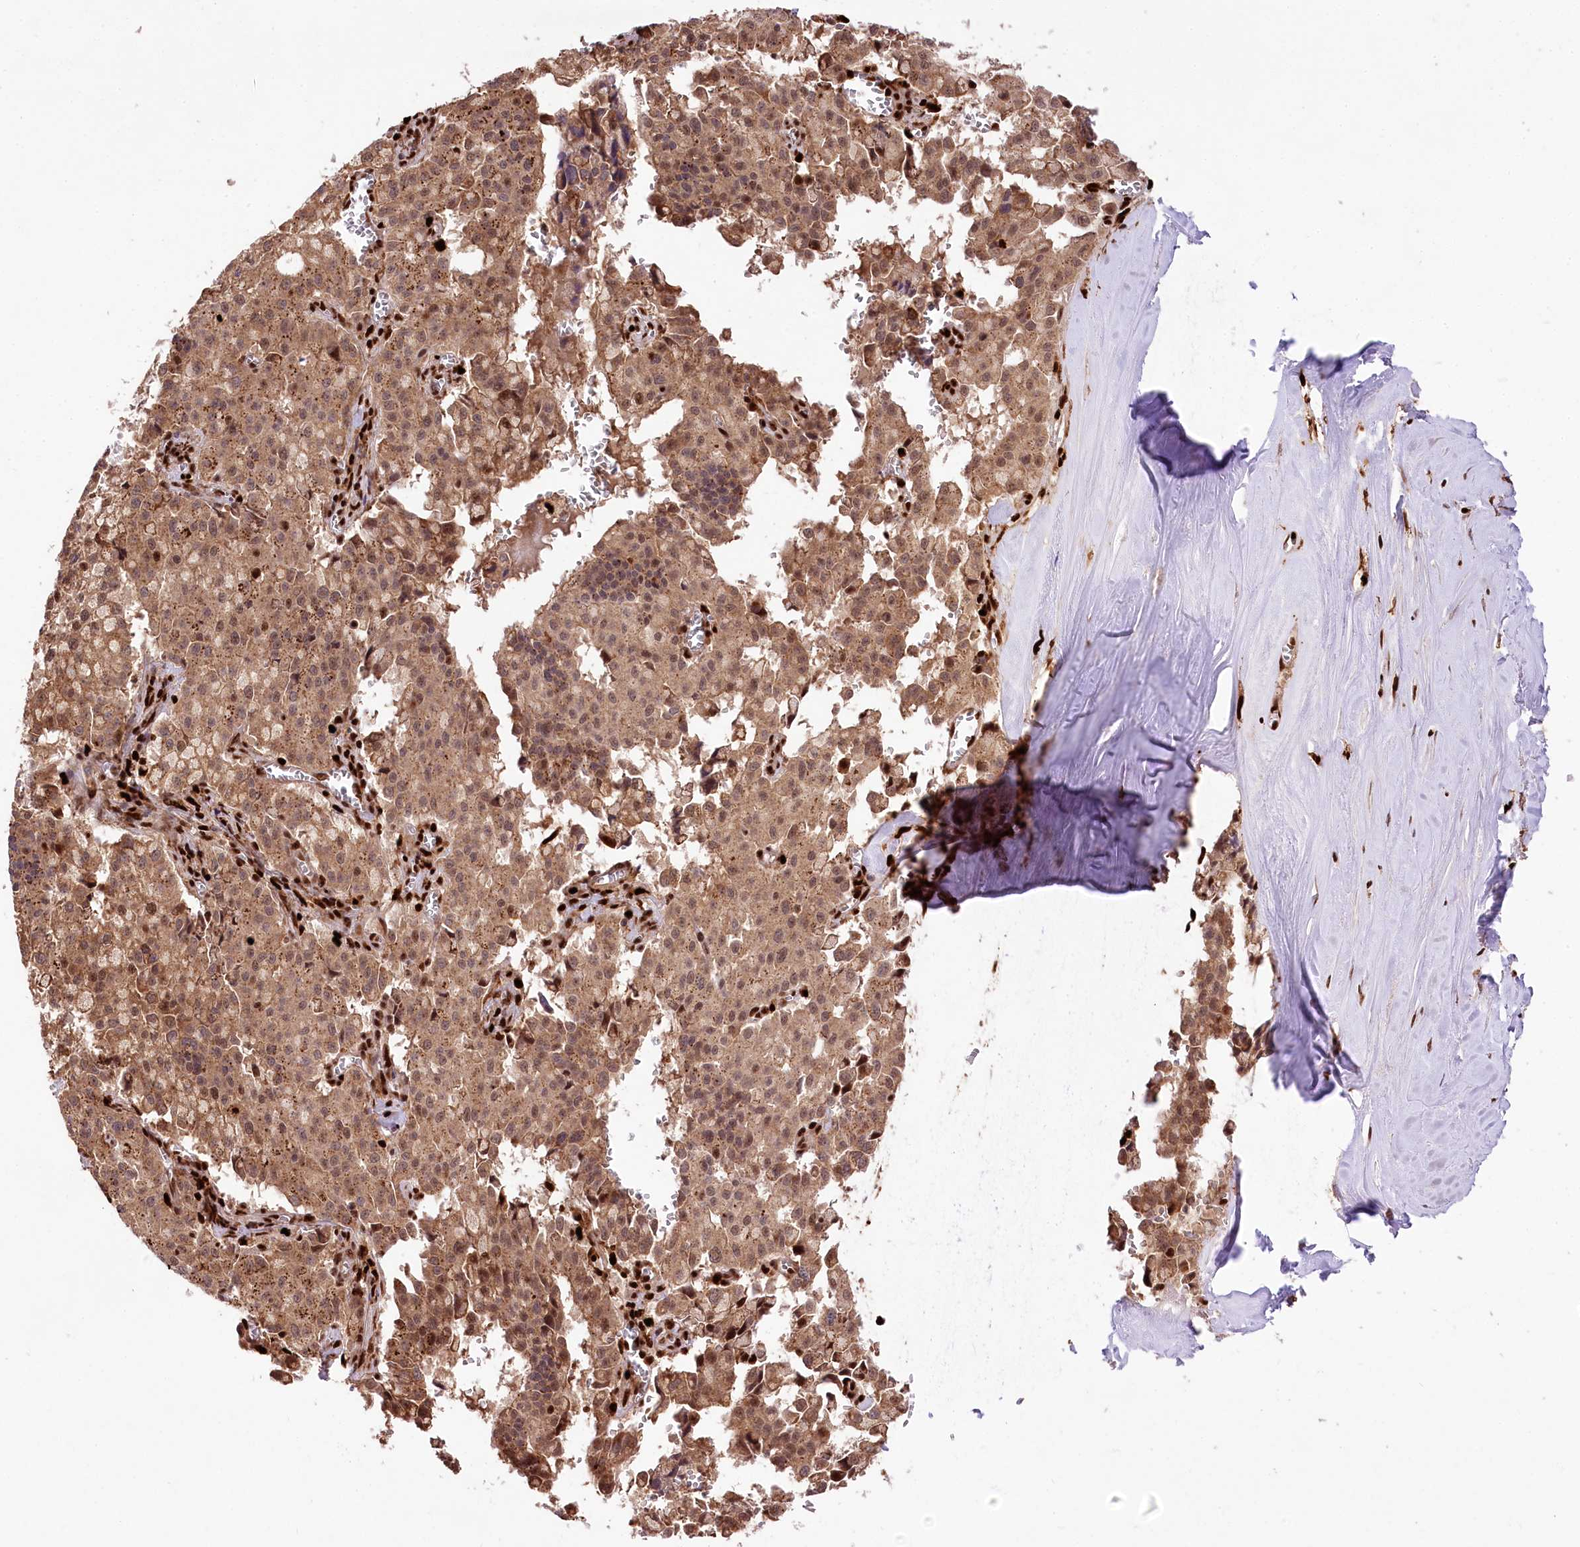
{"staining": {"intensity": "moderate", "quantity": ">75%", "location": "cytoplasmic/membranous,nuclear"}, "tissue": "pancreatic cancer", "cell_type": "Tumor cells", "image_type": "cancer", "snomed": [{"axis": "morphology", "description": "Adenocarcinoma, NOS"}, {"axis": "topography", "description": "Pancreas"}], "caption": "IHC micrograph of neoplastic tissue: human pancreatic cancer (adenocarcinoma) stained using immunohistochemistry reveals medium levels of moderate protein expression localized specifically in the cytoplasmic/membranous and nuclear of tumor cells, appearing as a cytoplasmic/membranous and nuclear brown color.", "gene": "FIGN", "patient": {"sex": "male", "age": 65}}